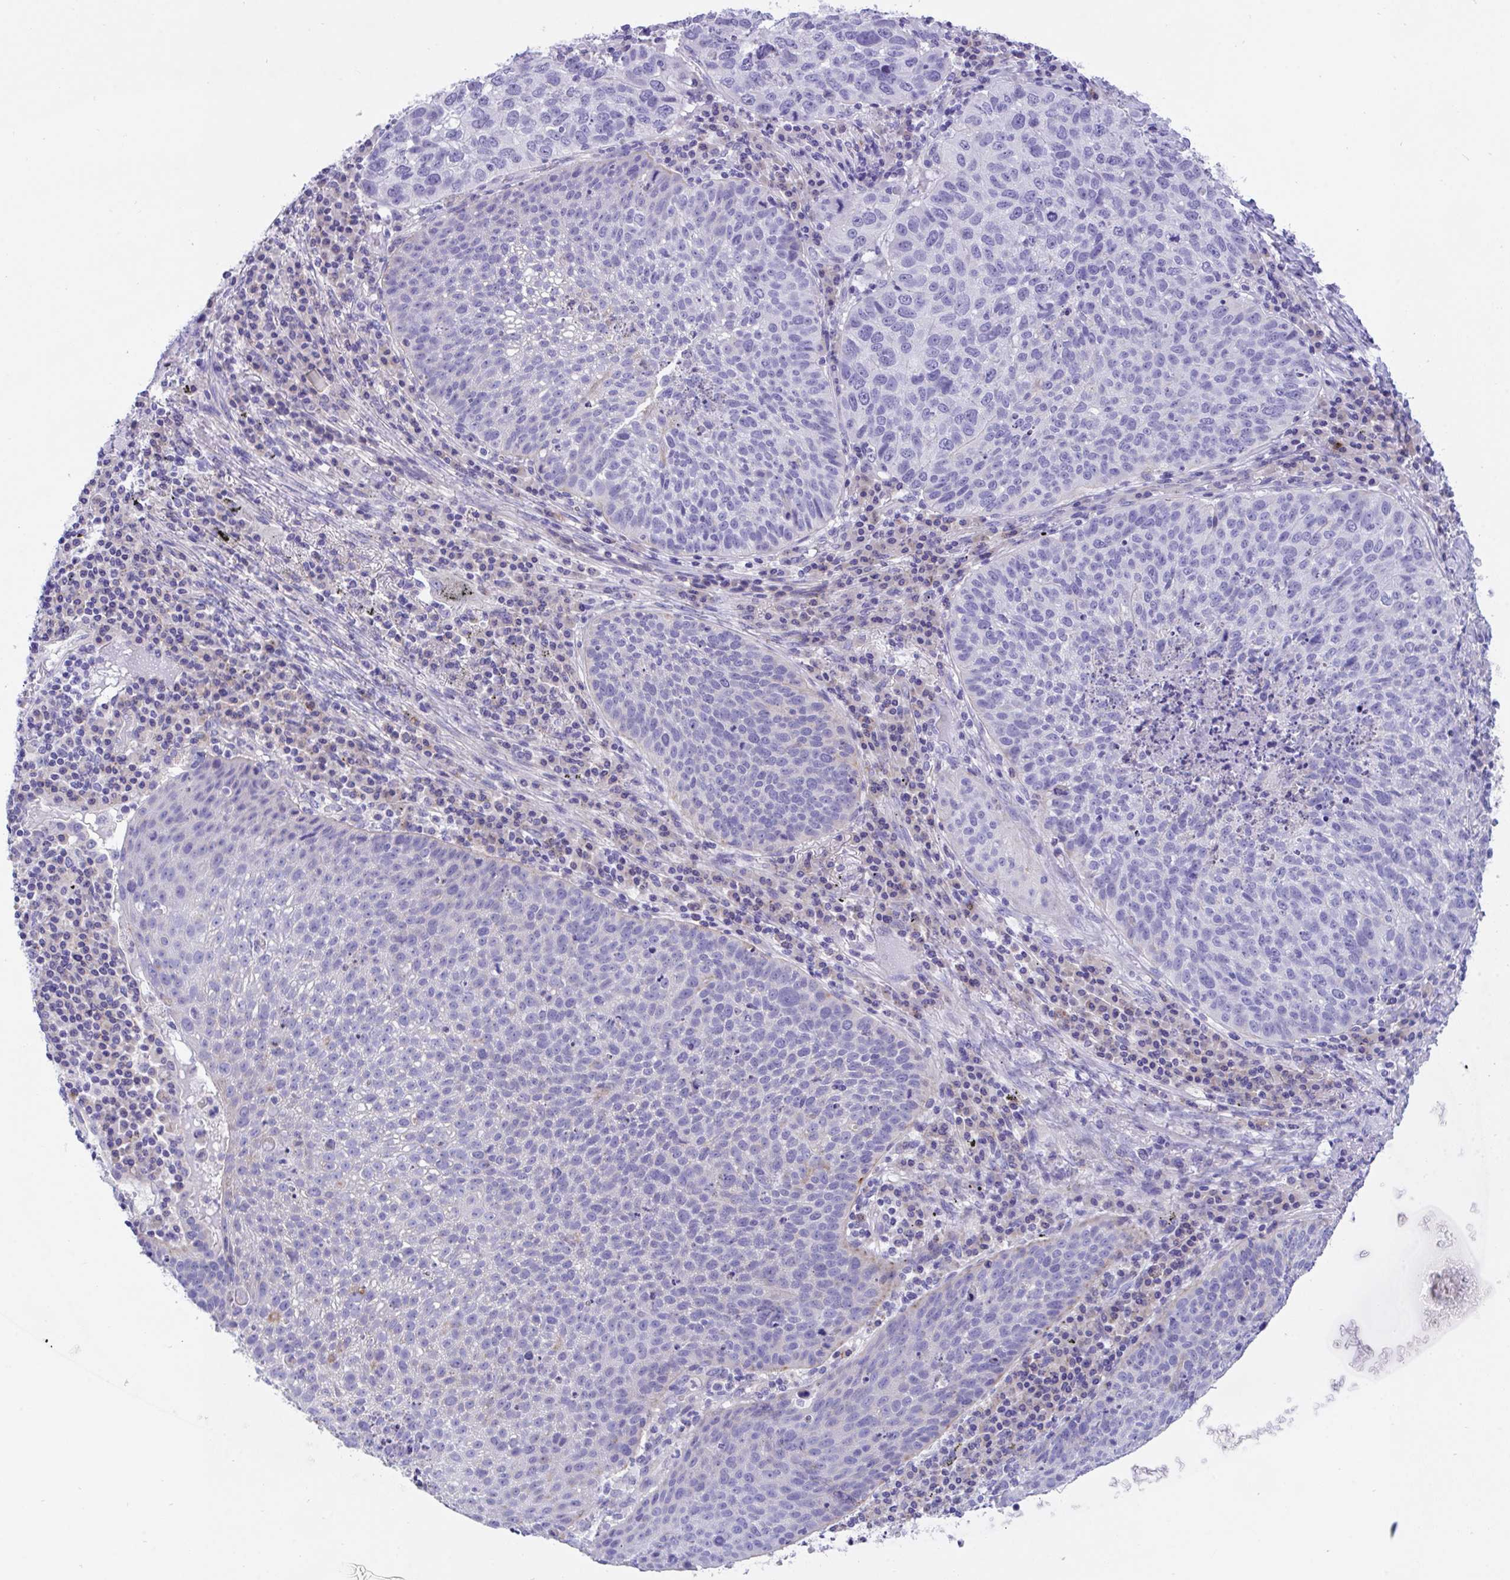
{"staining": {"intensity": "moderate", "quantity": "<25%", "location": "cytoplasmic/membranous"}, "tissue": "lung cancer", "cell_type": "Tumor cells", "image_type": "cancer", "snomed": [{"axis": "morphology", "description": "Squamous cell carcinoma, NOS"}, {"axis": "topography", "description": "Lung"}], "caption": "This is an image of IHC staining of lung squamous cell carcinoma, which shows moderate expression in the cytoplasmic/membranous of tumor cells.", "gene": "TMEM106B", "patient": {"sex": "male", "age": 63}}